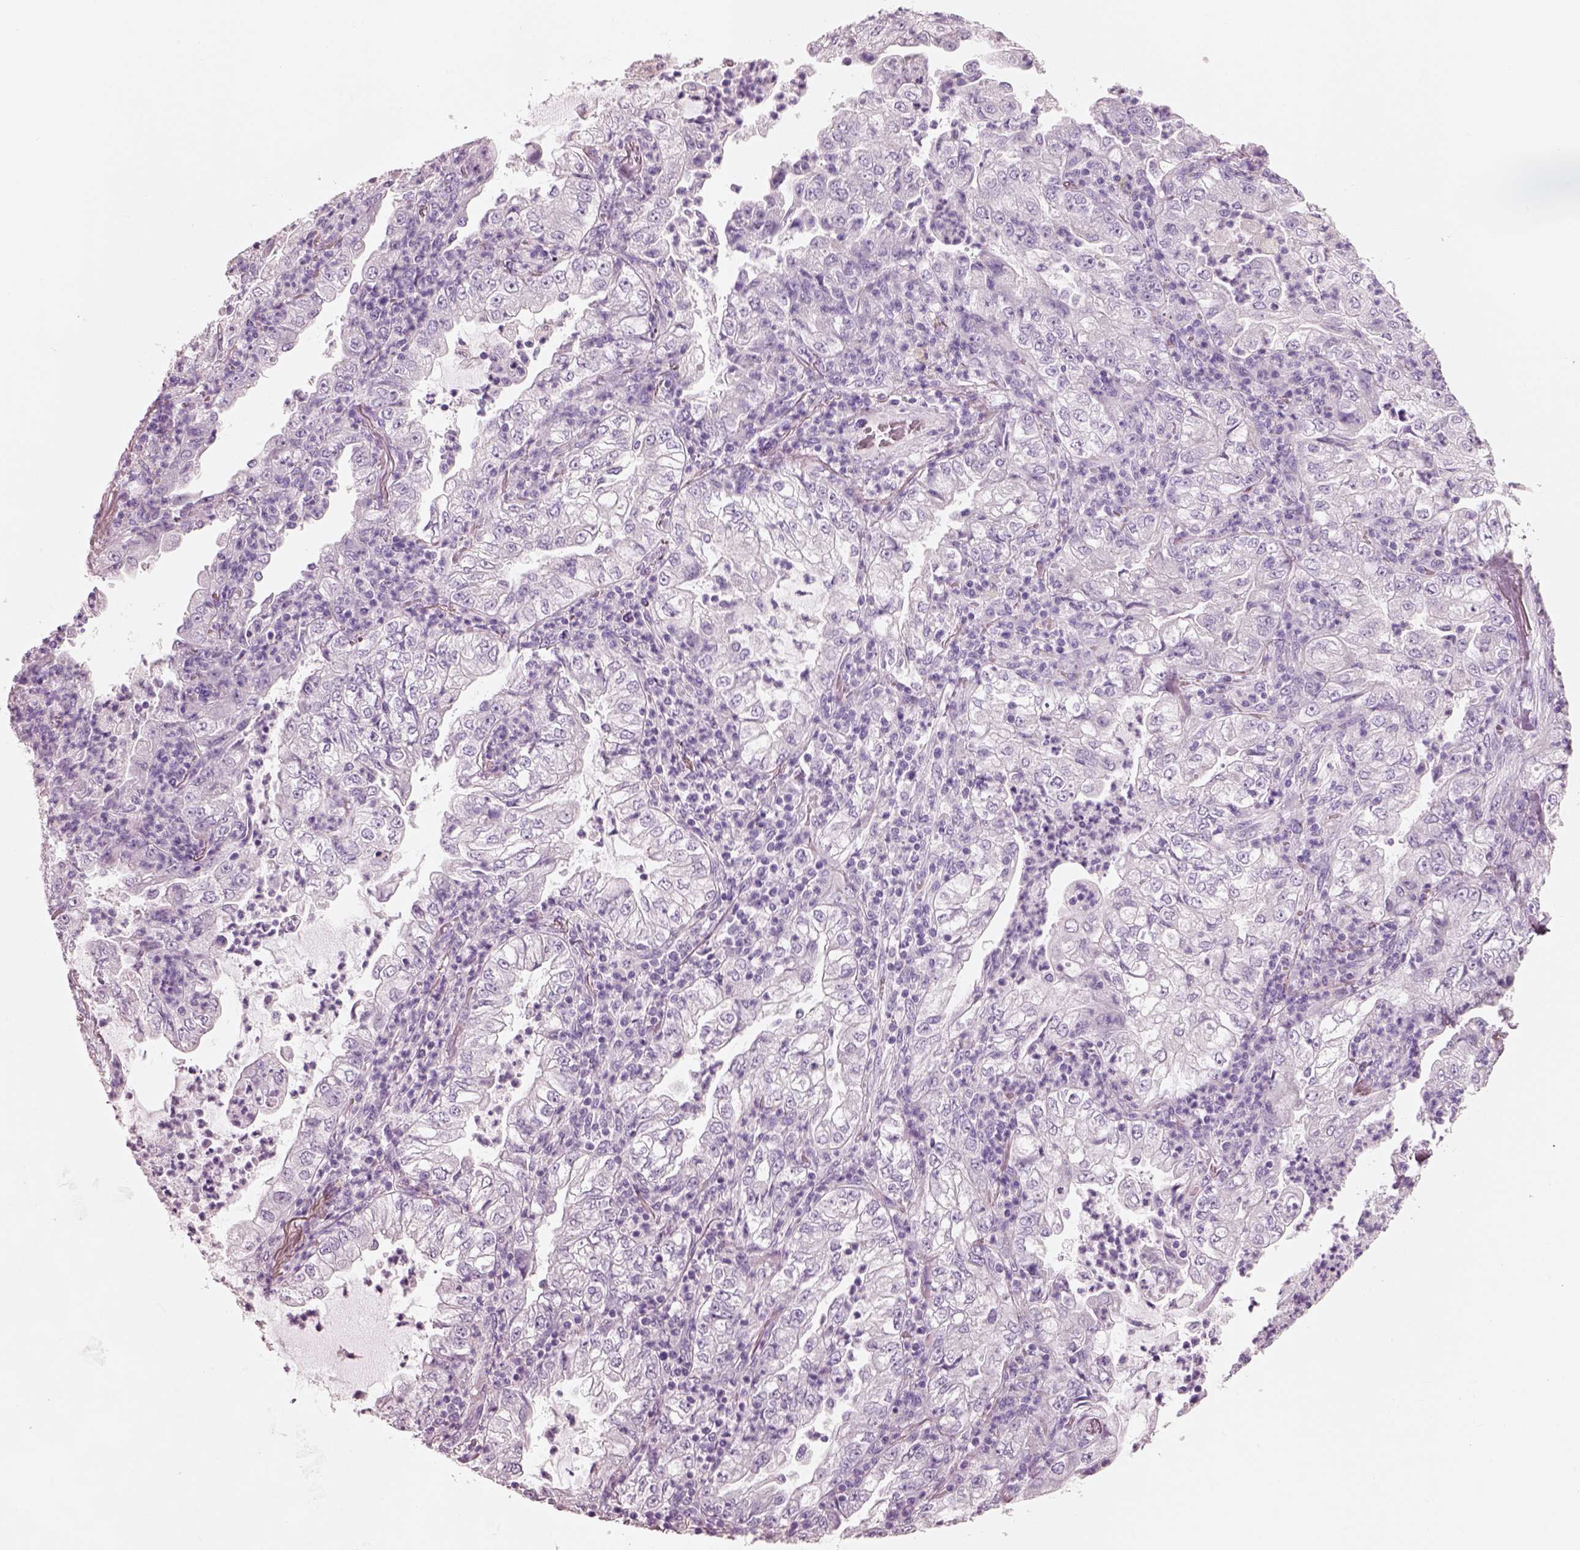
{"staining": {"intensity": "negative", "quantity": "none", "location": "none"}, "tissue": "lung cancer", "cell_type": "Tumor cells", "image_type": "cancer", "snomed": [{"axis": "morphology", "description": "Adenocarcinoma, NOS"}, {"axis": "topography", "description": "Lung"}], "caption": "This is an immunohistochemistry (IHC) image of human lung adenocarcinoma. There is no expression in tumor cells.", "gene": "PNOC", "patient": {"sex": "female", "age": 73}}